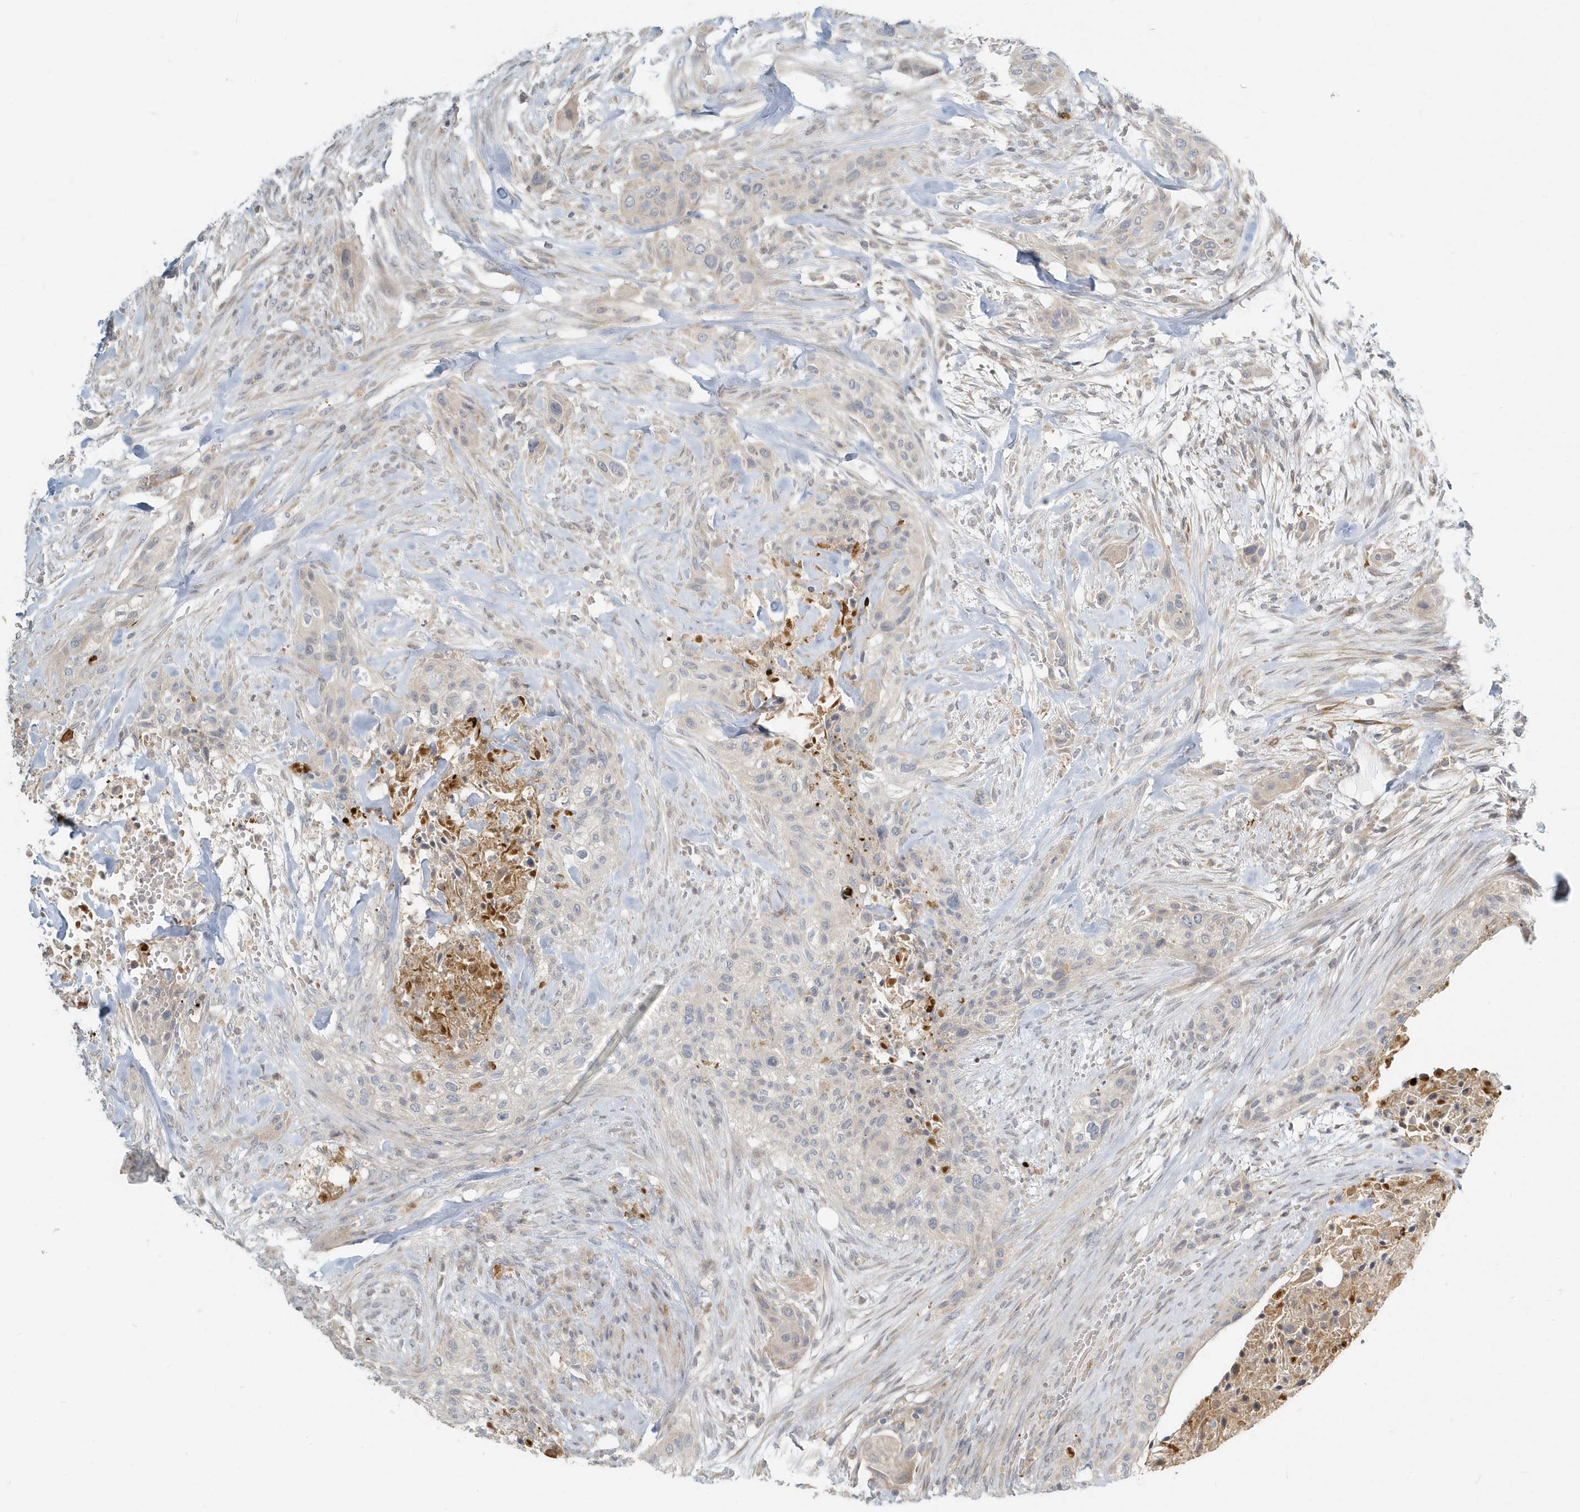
{"staining": {"intensity": "negative", "quantity": "none", "location": "none"}, "tissue": "urothelial cancer", "cell_type": "Tumor cells", "image_type": "cancer", "snomed": [{"axis": "morphology", "description": "Urothelial carcinoma, High grade"}, {"axis": "topography", "description": "Urinary bladder"}], "caption": "This image is of urothelial cancer stained with IHC to label a protein in brown with the nuclei are counter-stained blue. There is no expression in tumor cells.", "gene": "NAPB", "patient": {"sex": "male", "age": 35}}